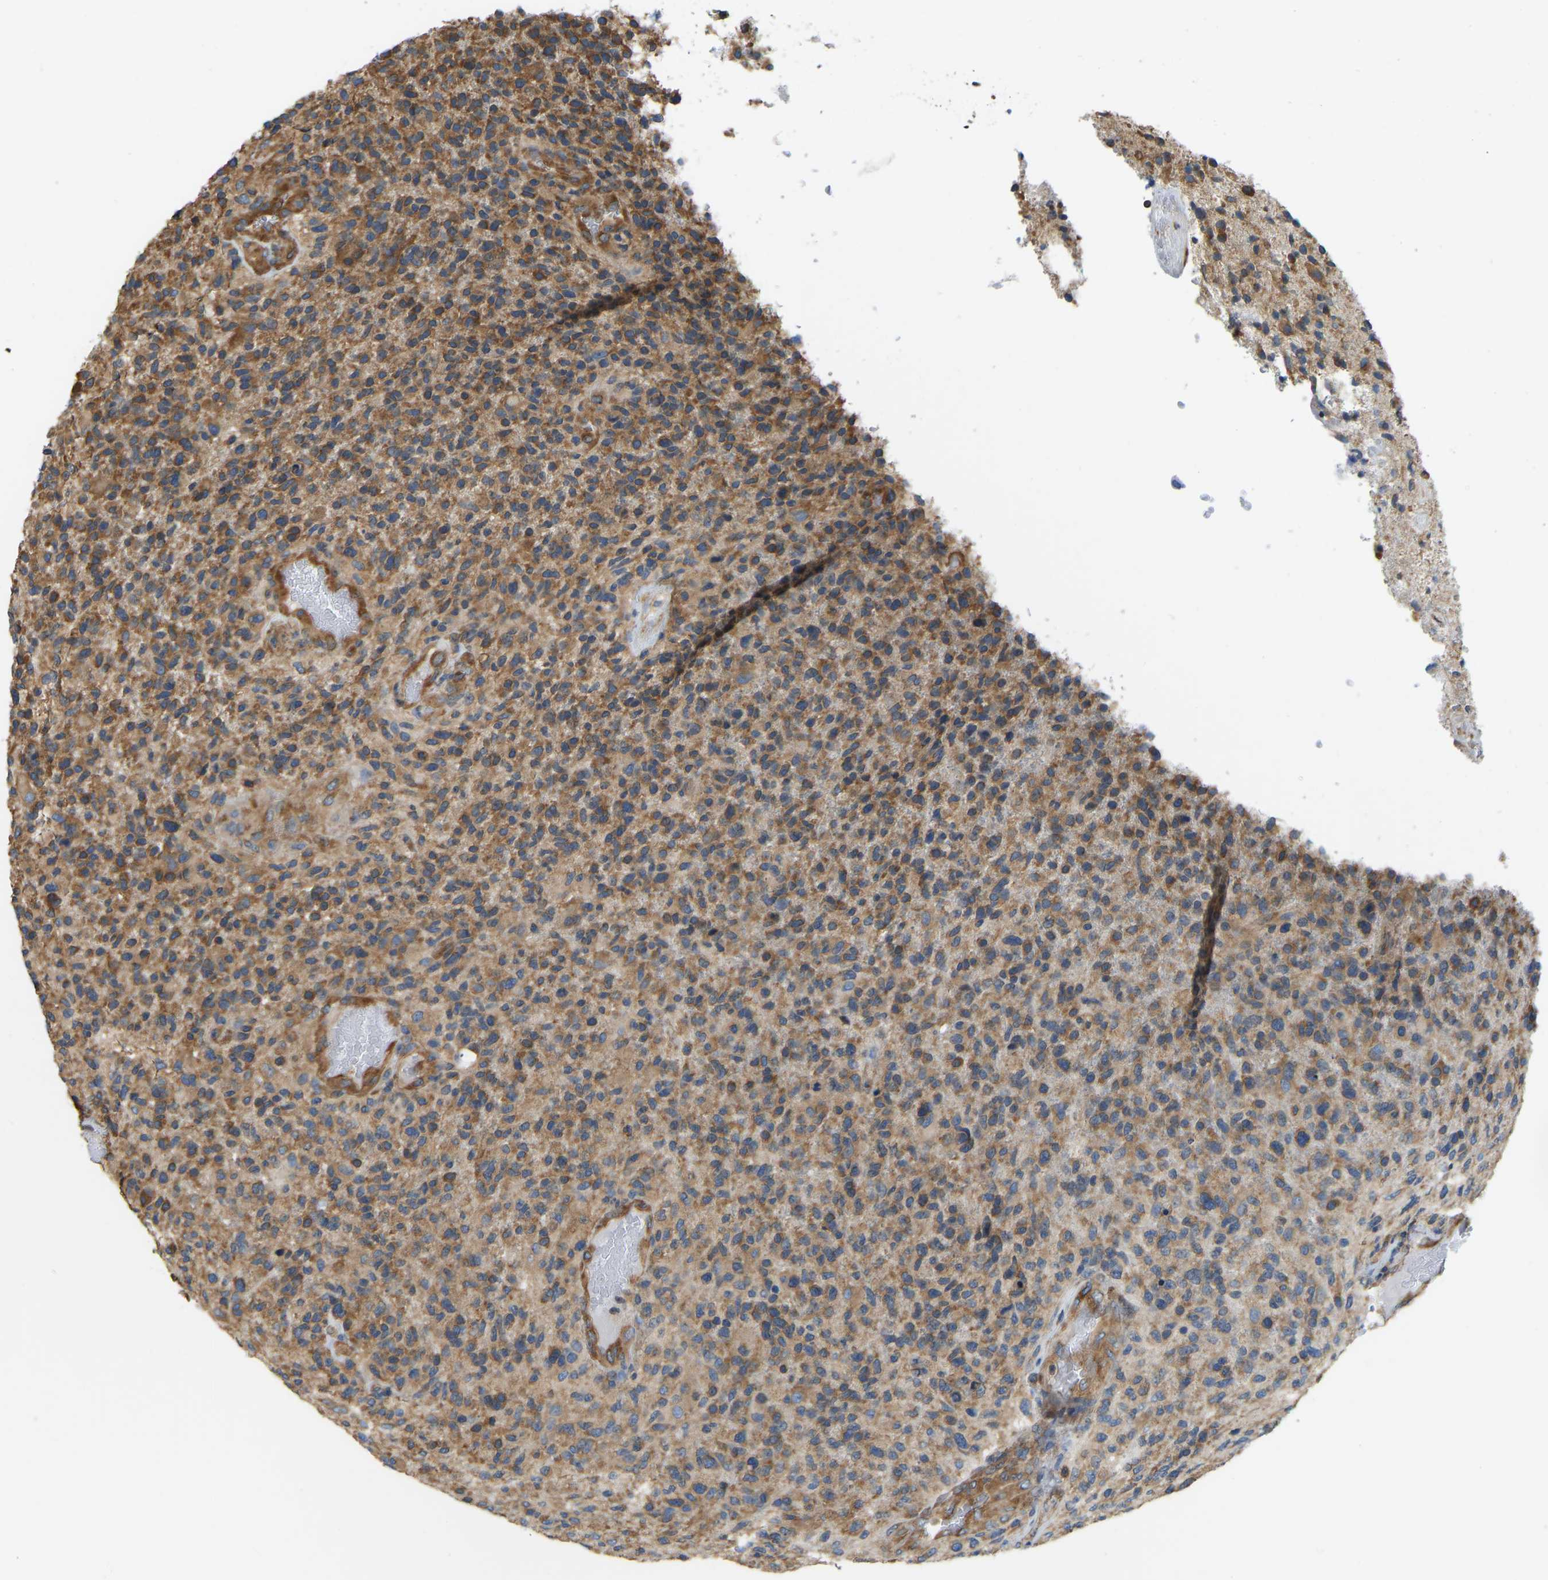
{"staining": {"intensity": "moderate", "quantity": ">75%", "location": "cytoplasmic/membranous"}, "tissue": "glioma", "cell_type": "Tumor cells", "image_type": "cancer", "snomed": [{"axis": "morphology", "description": "Glioma, malignant, High grade"}, {"axis": "topography", "description": "Brain"}], "caption": "Human glioma stained with a protein marker demonstrates moderate staining in tumor cells.", "gene": "RPS6KB2", "patient": {"sex": "male", "age": 72}}